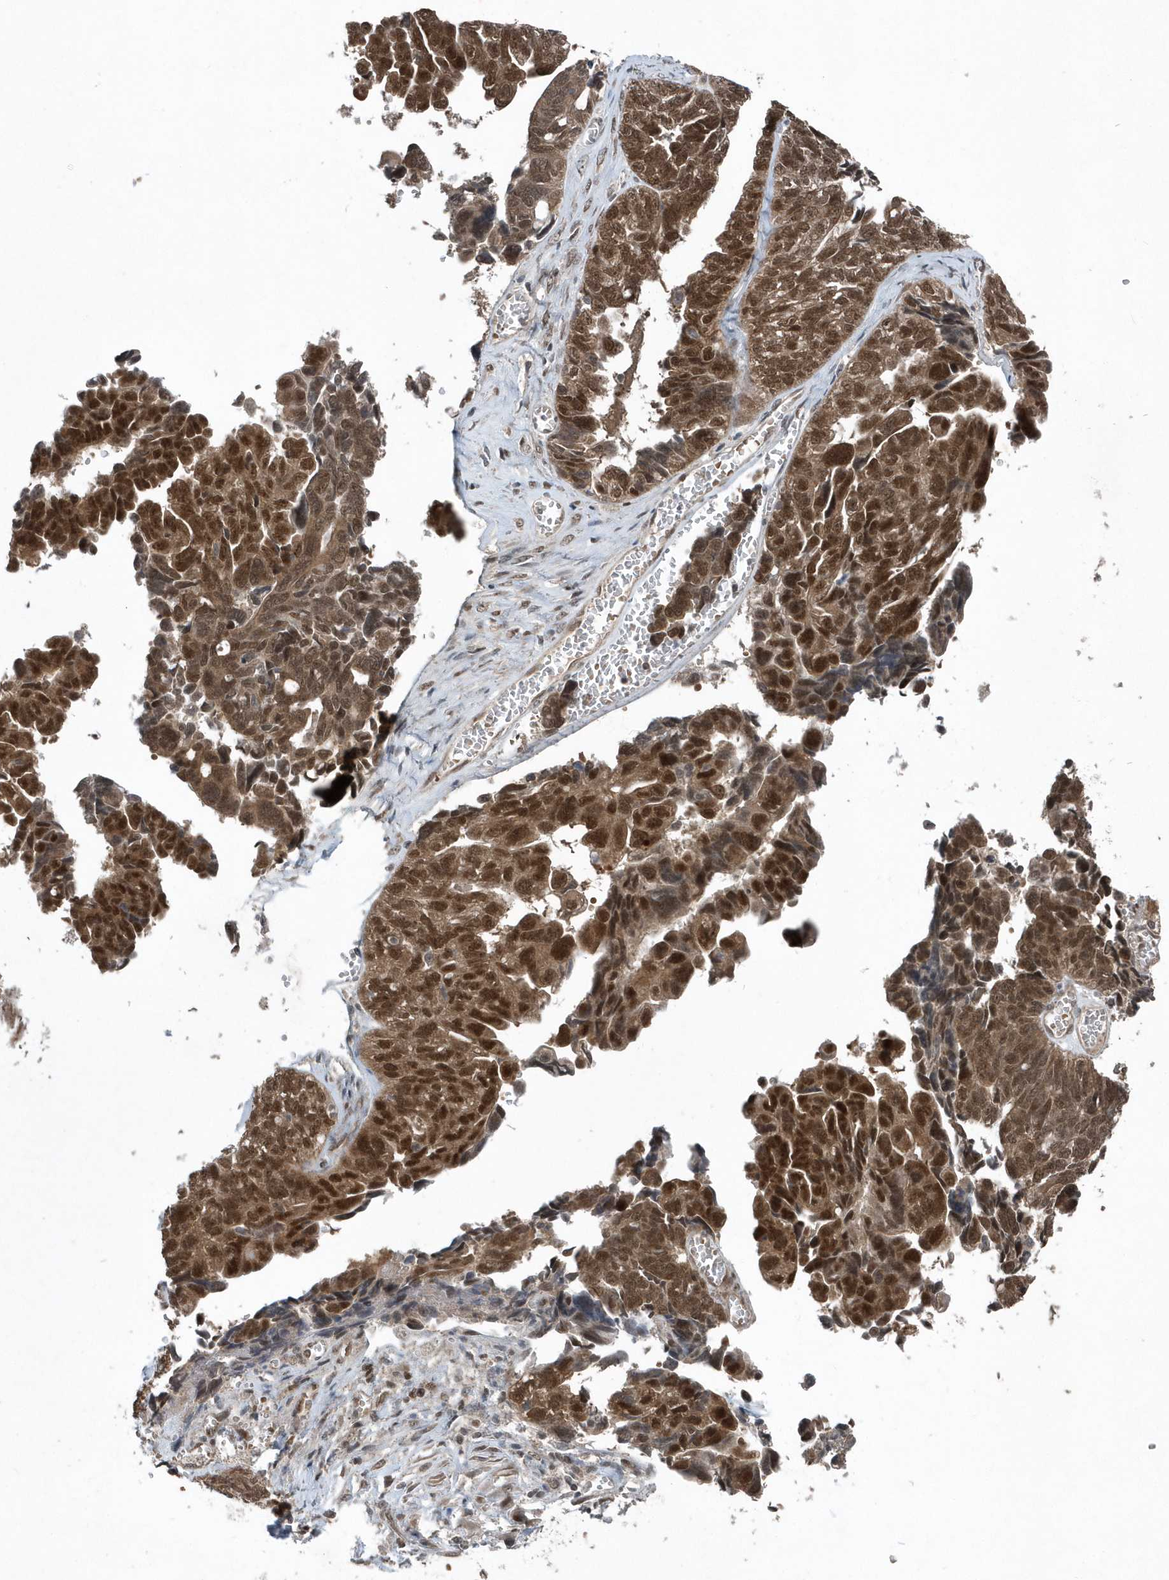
{"staining": {"intensity": "strong", "quantity": ">75%", "location": "cytoplasmic/membranous,nuclear"}, "tissue": "ovarian cancer", "cell_type": "Tumor cells", "image_type": "cancer", "snomed": [{"axis": "morphology", "description": "Cystadenocarcinoma, serous, NOS"}, {"axis": "topography", "description": "Ovary"}], "caption": "Ovarian serous cystadenocarcinoma stained for a protein shows strong cytoplasmic/membranous and nuclear positivity in tumor cells.", "gene": "QTRT2", "patient": {"sex": "female", "age": 79}}